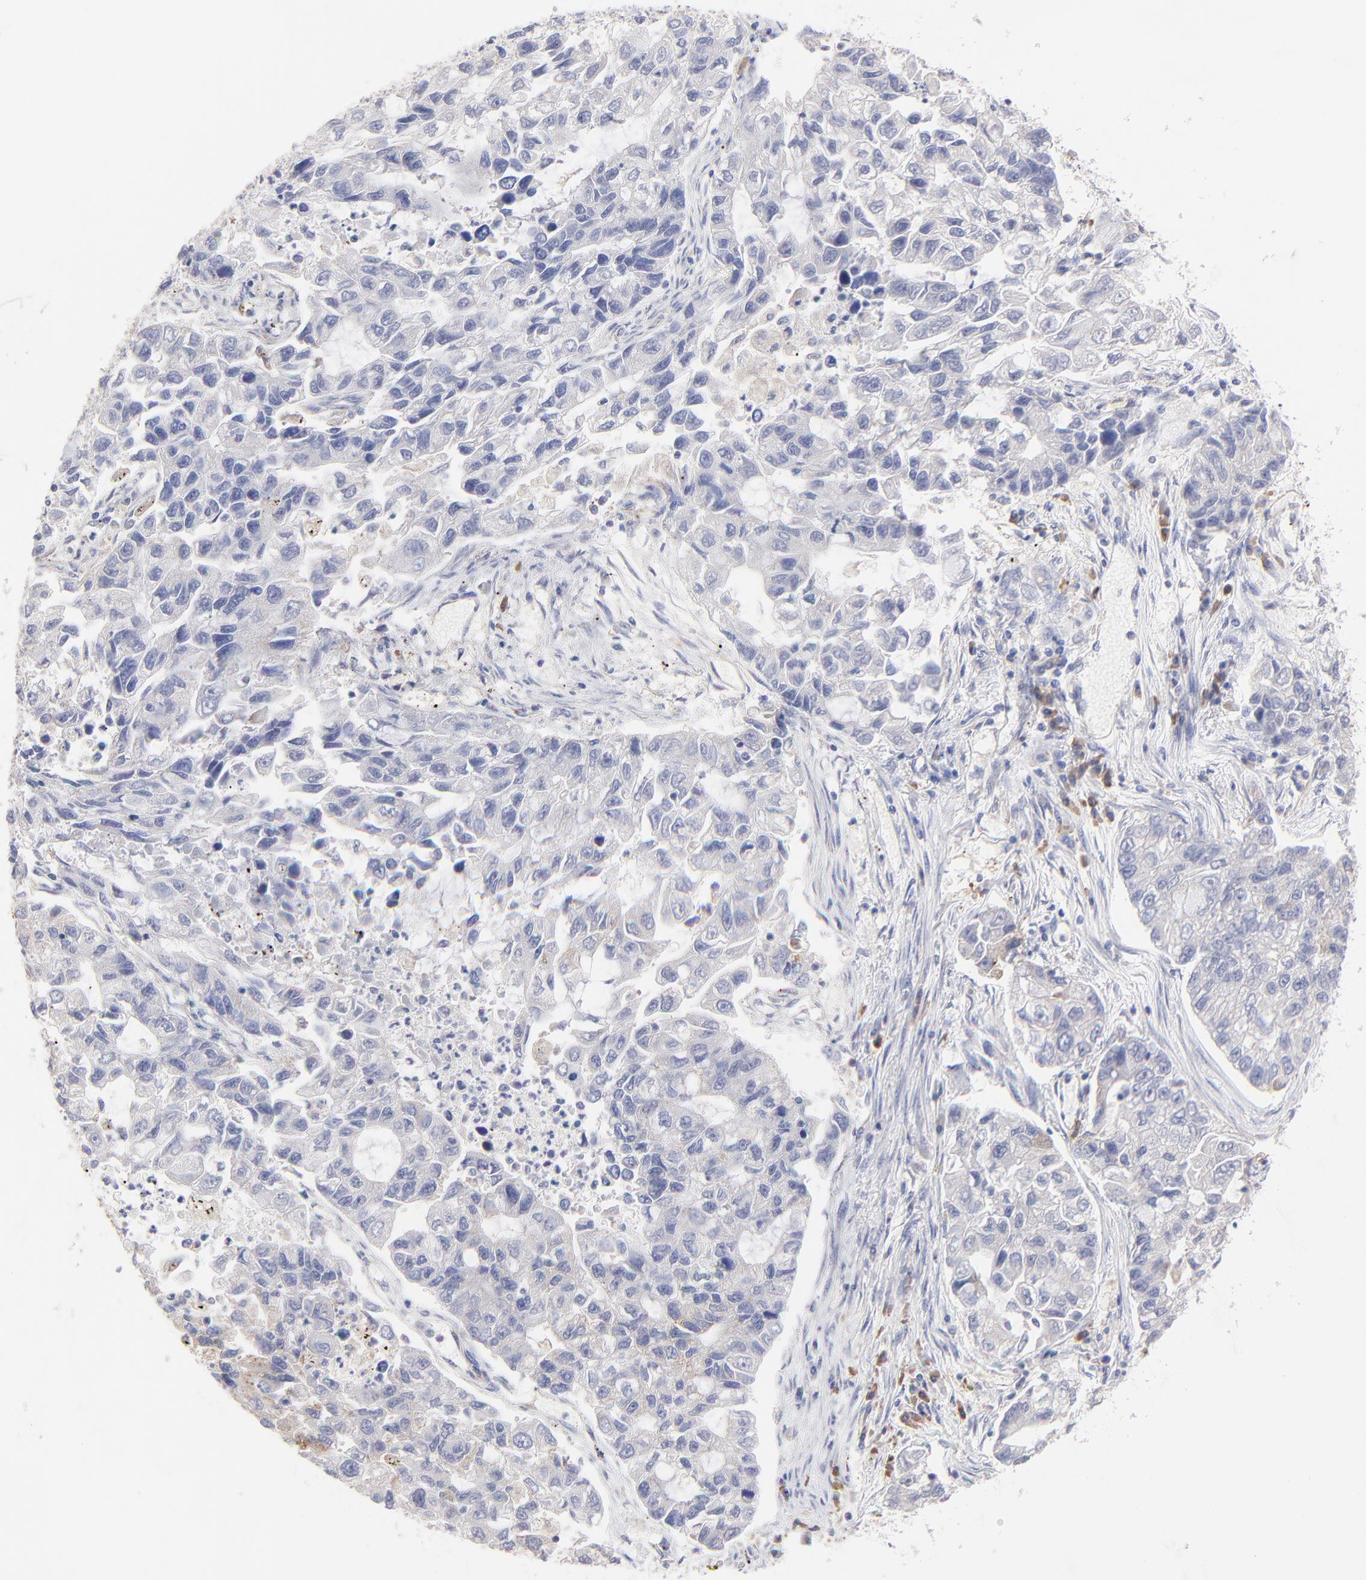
{"staining": {"intensity": "negative", "quantity": "none", "location": "none"}, "tissue": "lung cancer", "cell_type": "Tumor cells", "image_type": "cancer", "snomed": [{"axis": "morphology", "description": "Adenocarcinoma, NOS"}, {"axis": "topography", "description": "Lung"}], "caption": "The micrograph exhibits no staining of tumor cells in lung cancer (adenocarcinoma).", "gene": "COX8C", "patient": {"sex": "female", "age": 51}}